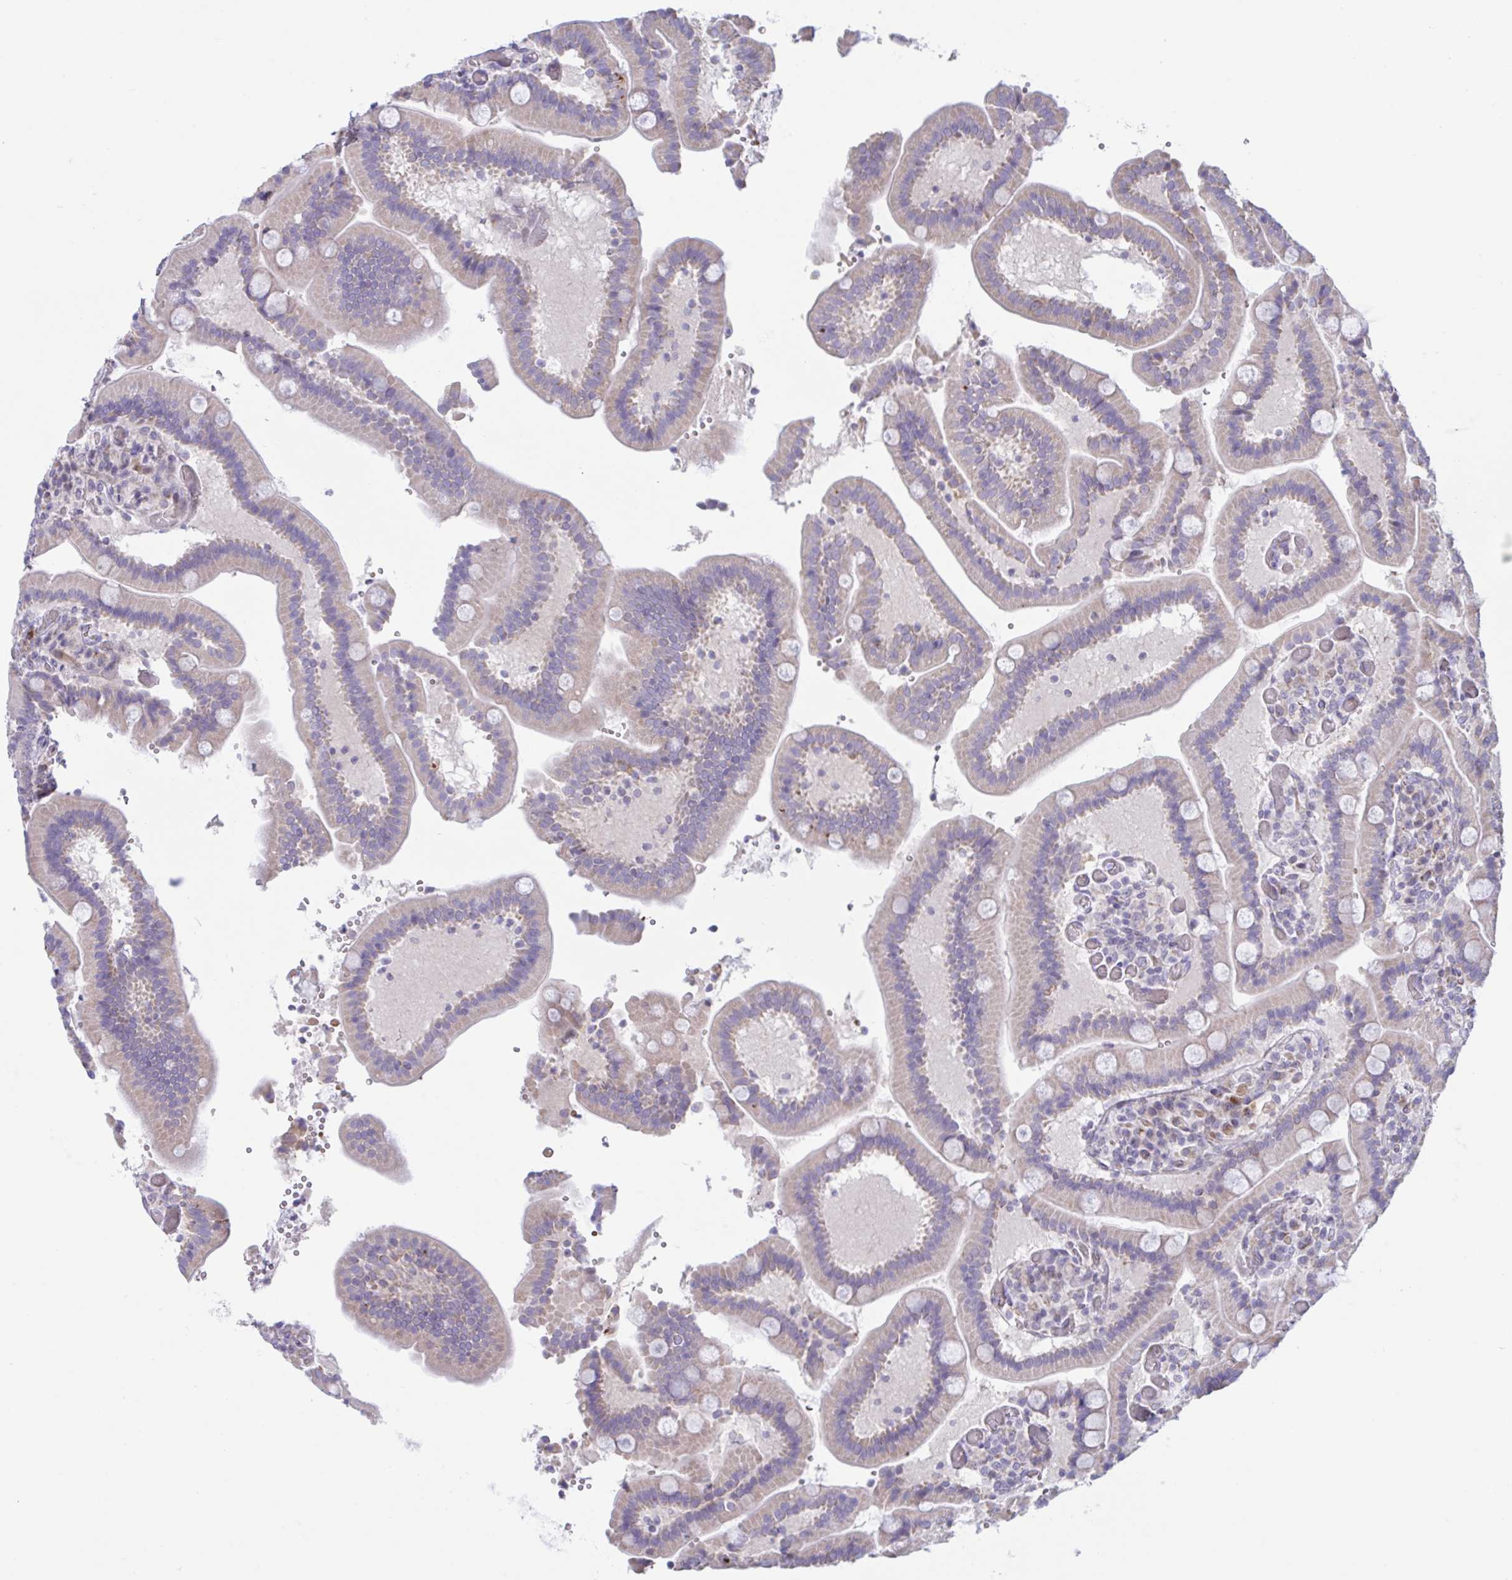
{"staining": {"intensity": "negative", "quantity": "none", "location": "none"}, "tissue": "duodenum", "cell_type": "Glandular cells", "image_type": "normal", "snomed": [{"axis": "morphology", "description": "Normal tissue, NOS"}, {"axis": "topography", "description": "Duodenum"}], "caption": "This is a micrograph of immunohistochemistry staining of unremarkable duodenum, which shows no expression in glandular cells.", "gene": "VWC2", "patient": {"sex": "female", "age": 62}}